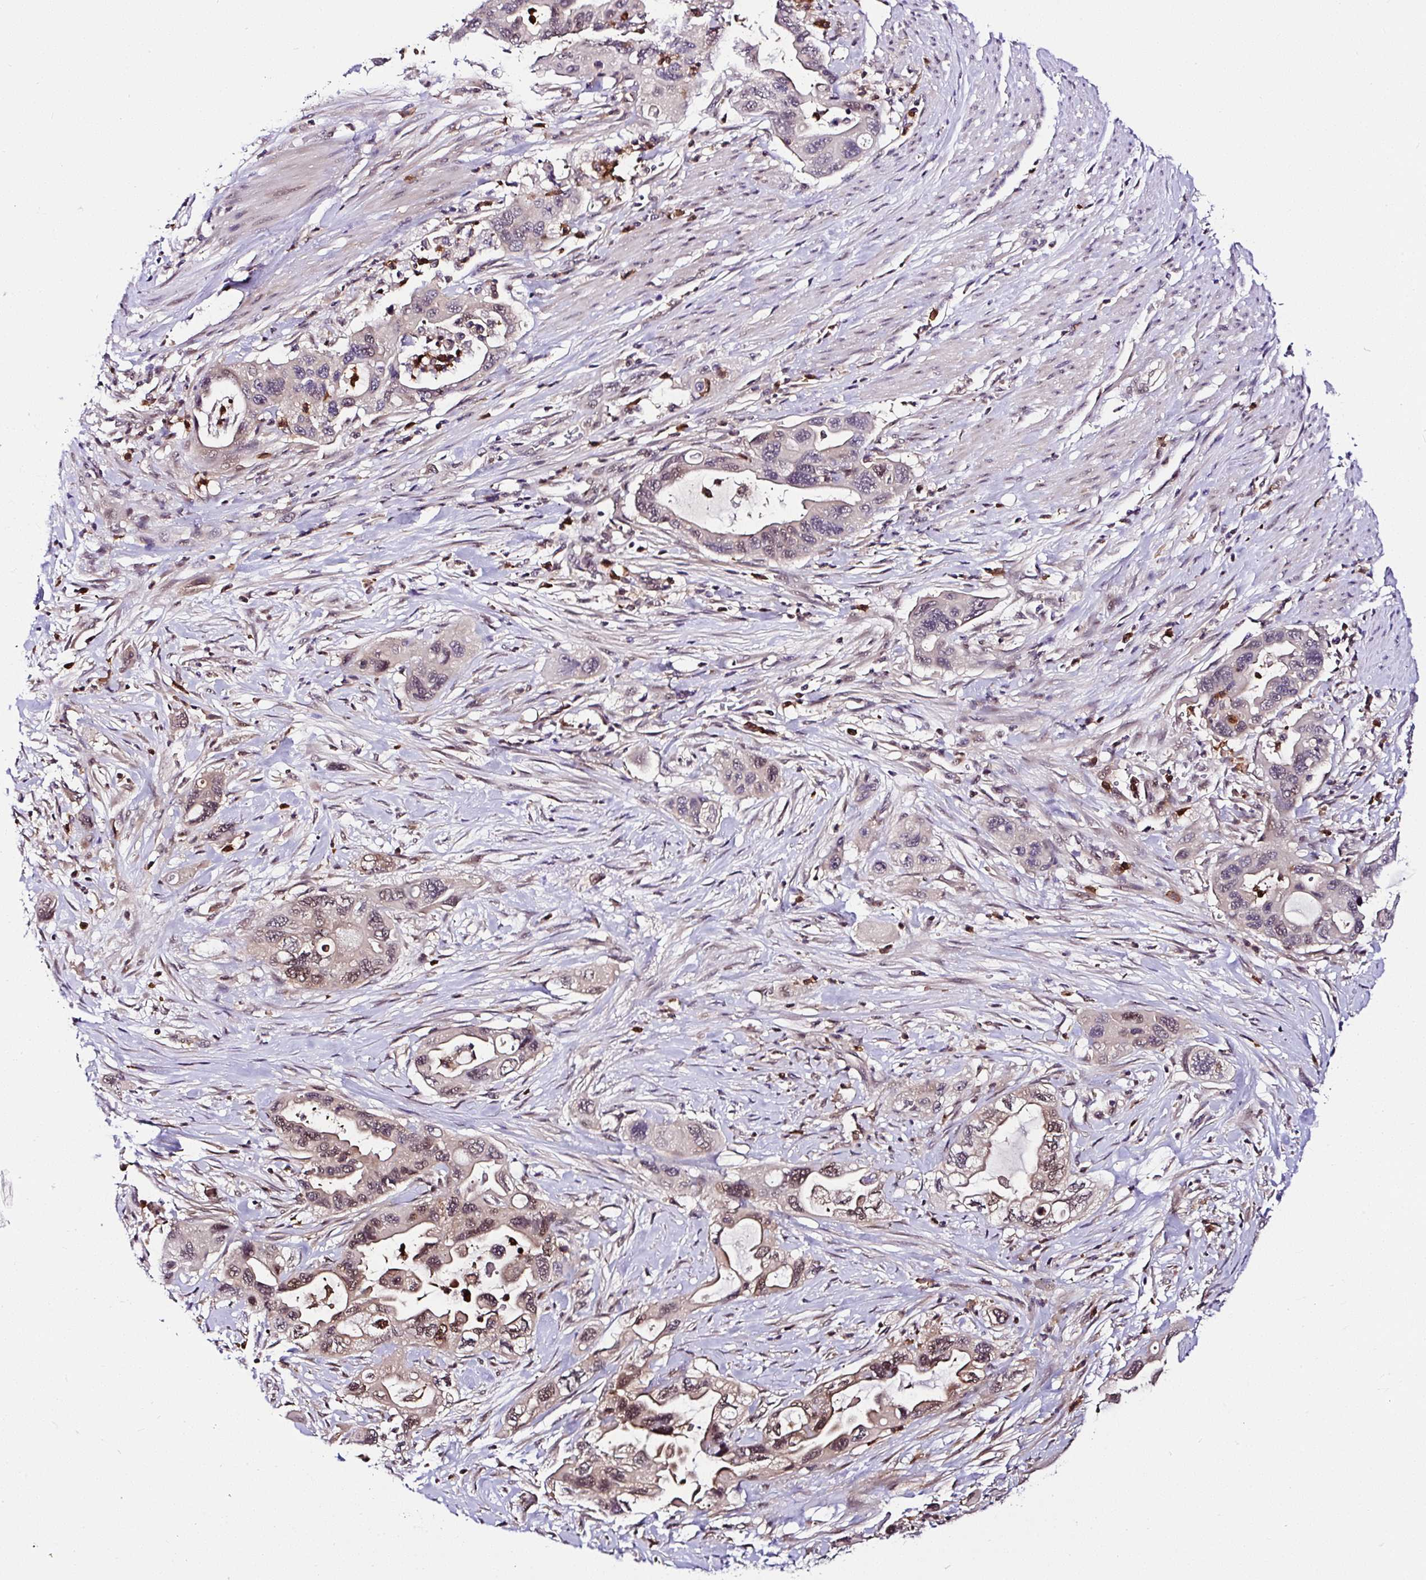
{"staining": {"intensity": "weak", "quantity": "25%-75%", "location": "nuclear"}, "tissue": "pancreatic cancer", "cell_type": "Tumor cells", "image_type": "cancer", "snomed": [{"axis": "morphology", "description": "Adenocarcinoma, NOS"}, {"axis": "topography", "description": "Pancreas"}], "caption": "Weak nuclear staining is identified in about 25%-75% of tumor cells in pancreatic cancer.", "gene": "PIN4", "patient": {"sex": "female", "age": 71}}